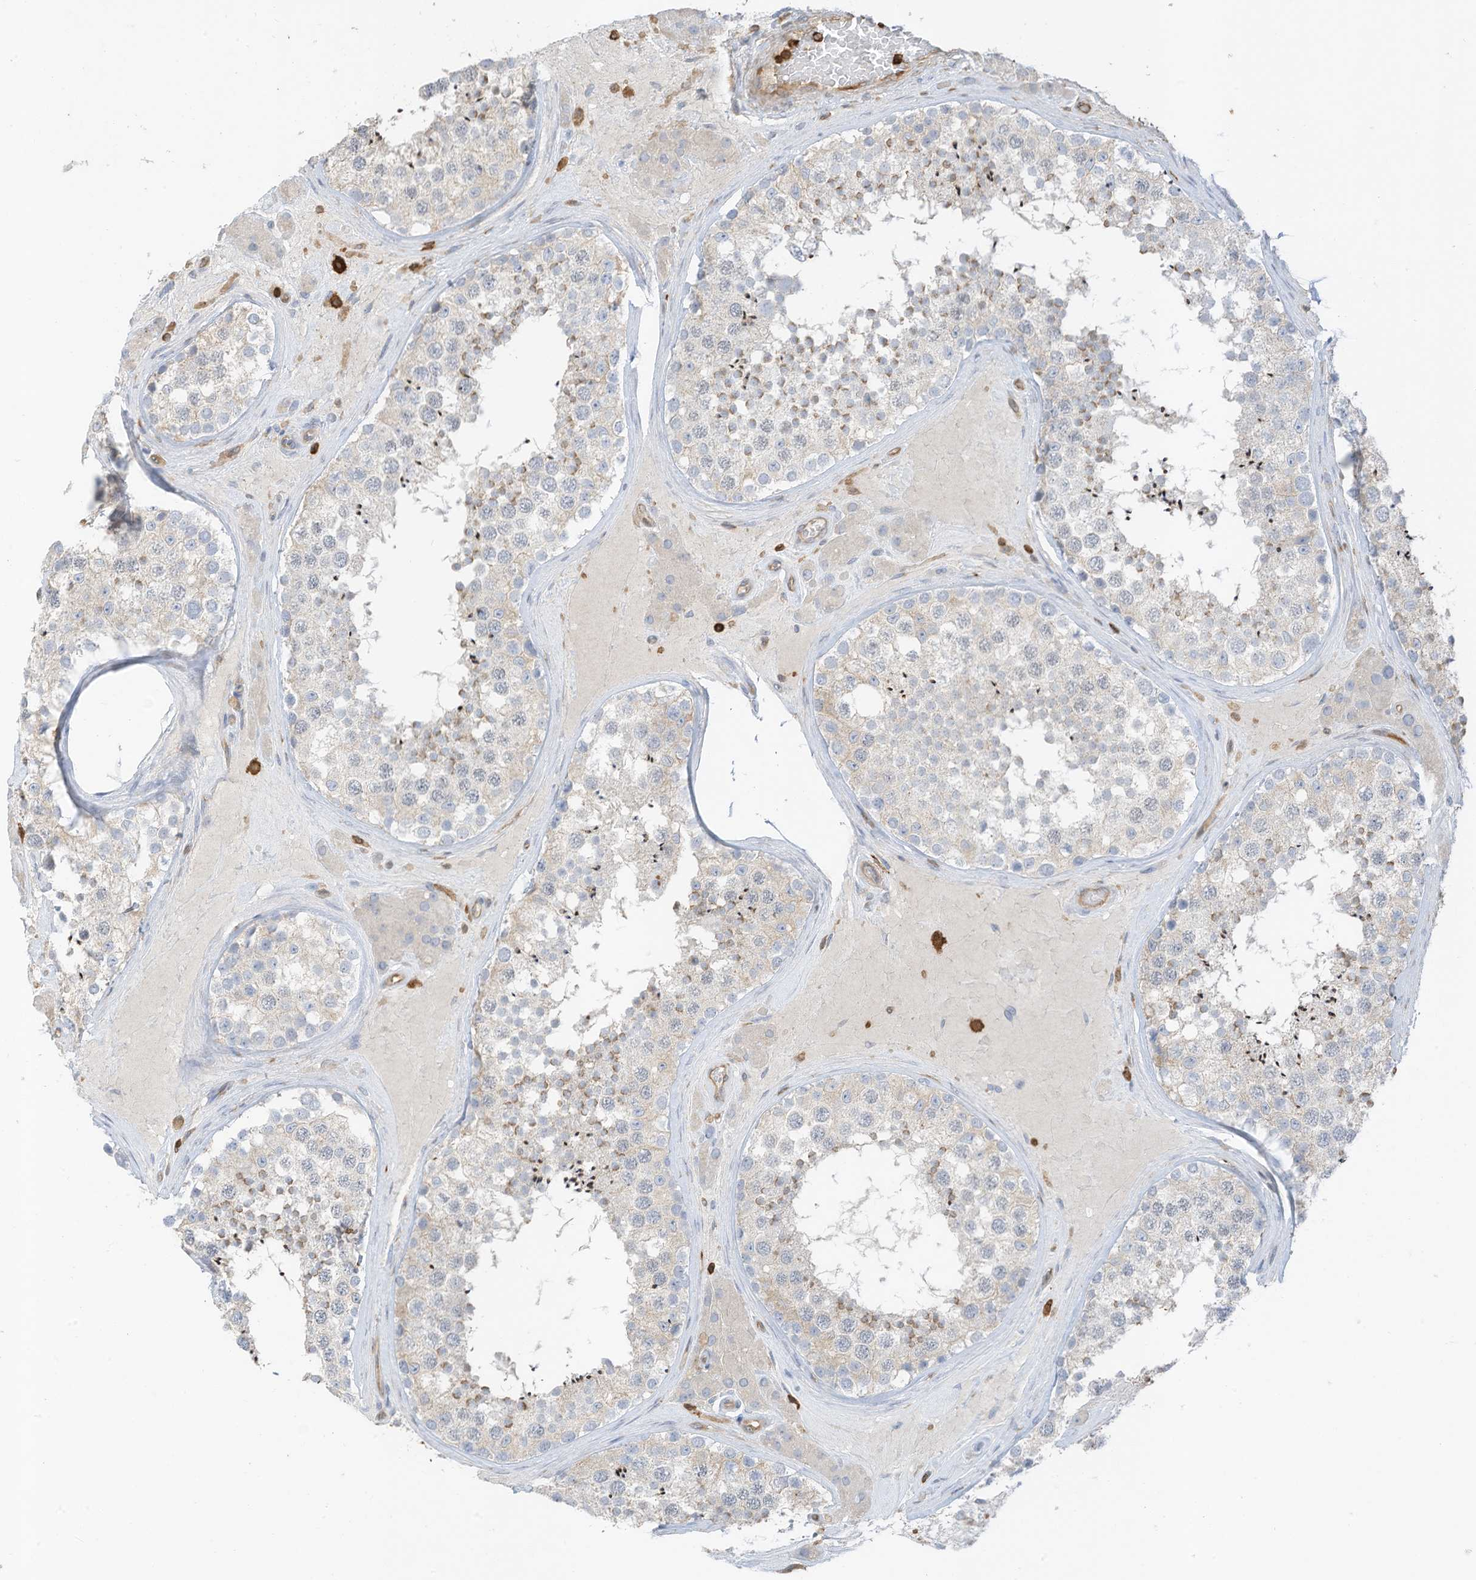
{"staining": {"intensity": "weak", "quantity": "25%-75%", "location": "cytoplasmic/membranous"}, "tissue": "testis", "cell_type": "Cells in seminiferous ducts", "image_type": "normal", "snomed": [{"axis": "morphology", "description": "Normal tissue, NOS"}, {"axis": "topography", "description": "Testis"}], "caption": "High-magnification brightfield microscopy of benign testis stained with DAB (brown) and counterstained with hematoxylin (blue). cells in seminiferous ducts exhibit weak cytoplasmic/membranous expression is appreciated in approximately25%-75% of cells.", "gene": "ARHGAP25", "patient": {"sex": "male", "age": 46}}